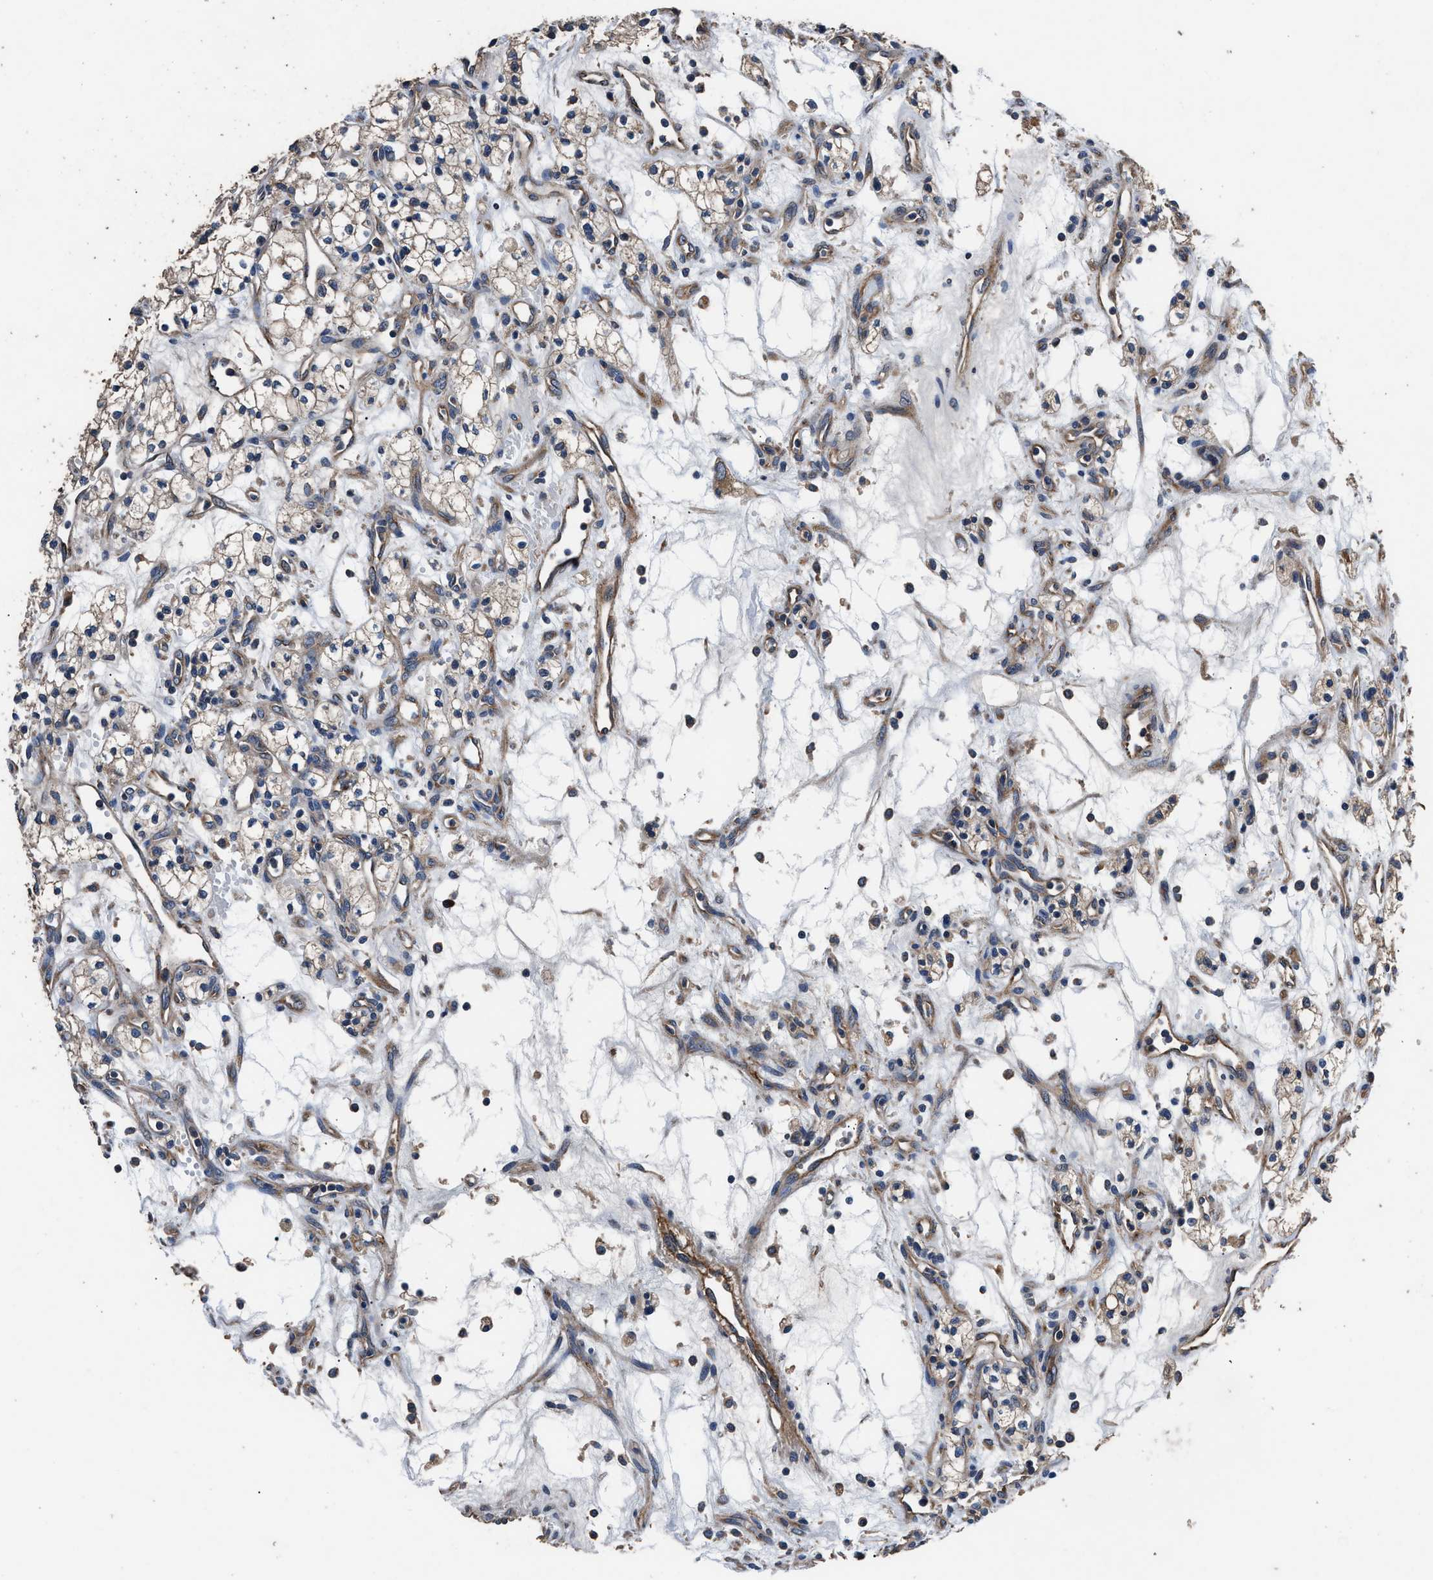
{"staining": {"intensity": "negative", "quantity": "none", "location": "none"}, "tissue": "renal cancer", "cell_type": "Tumor cells", "image_type": "cancer", "snomed": [{"axis": "morphology", "description": "Adenocarcinoma, NOS"}, {"axis": "topography", "description": "Kidney"}], "caption": "Immunohistochemistry of human adenocarcinoma (renal) displays no expression in tumor cells.", "gene": "DHRS7B", "patient": {"sex": "male", "age": 59}}